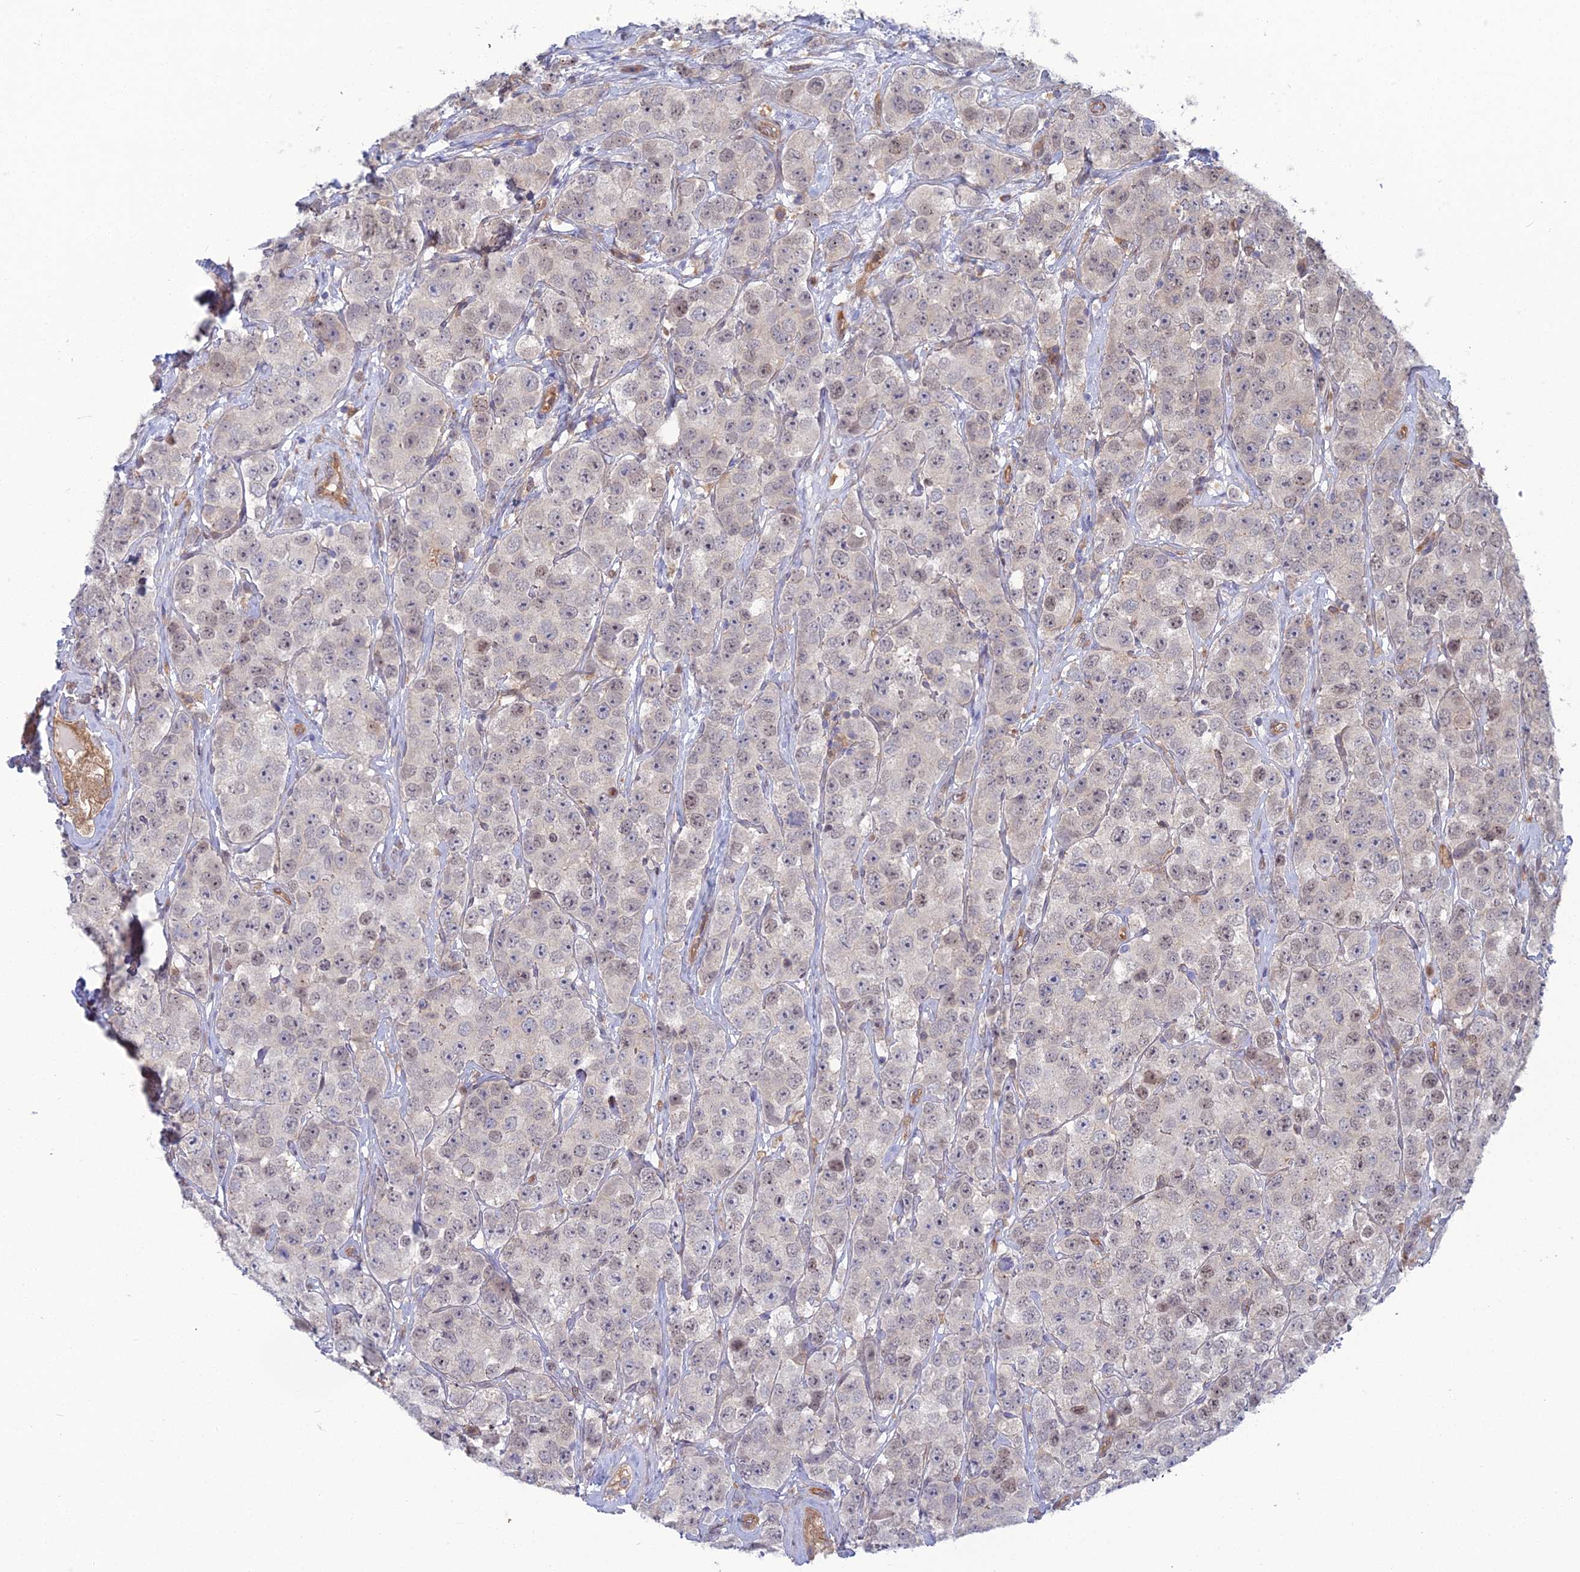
{"staining": {"intensity": "negative", "quantity": "none", "location": "none"}, "tissue": "testis cancer", "cell_type": "Tumor cells", "image_type": "cancer", "snomed": [{"axis": "morphology", "description": "Seminoma, NOS"}, {"axis": "topography", "description": "Testis"}], "caption": "Testis cancer (seminoma) stained for a protein using immunohistochemistry (IHC) exhibits no staining tumor cells.", "gene": "ABHD1", "patient": {"sex": "male", "age": 28}}